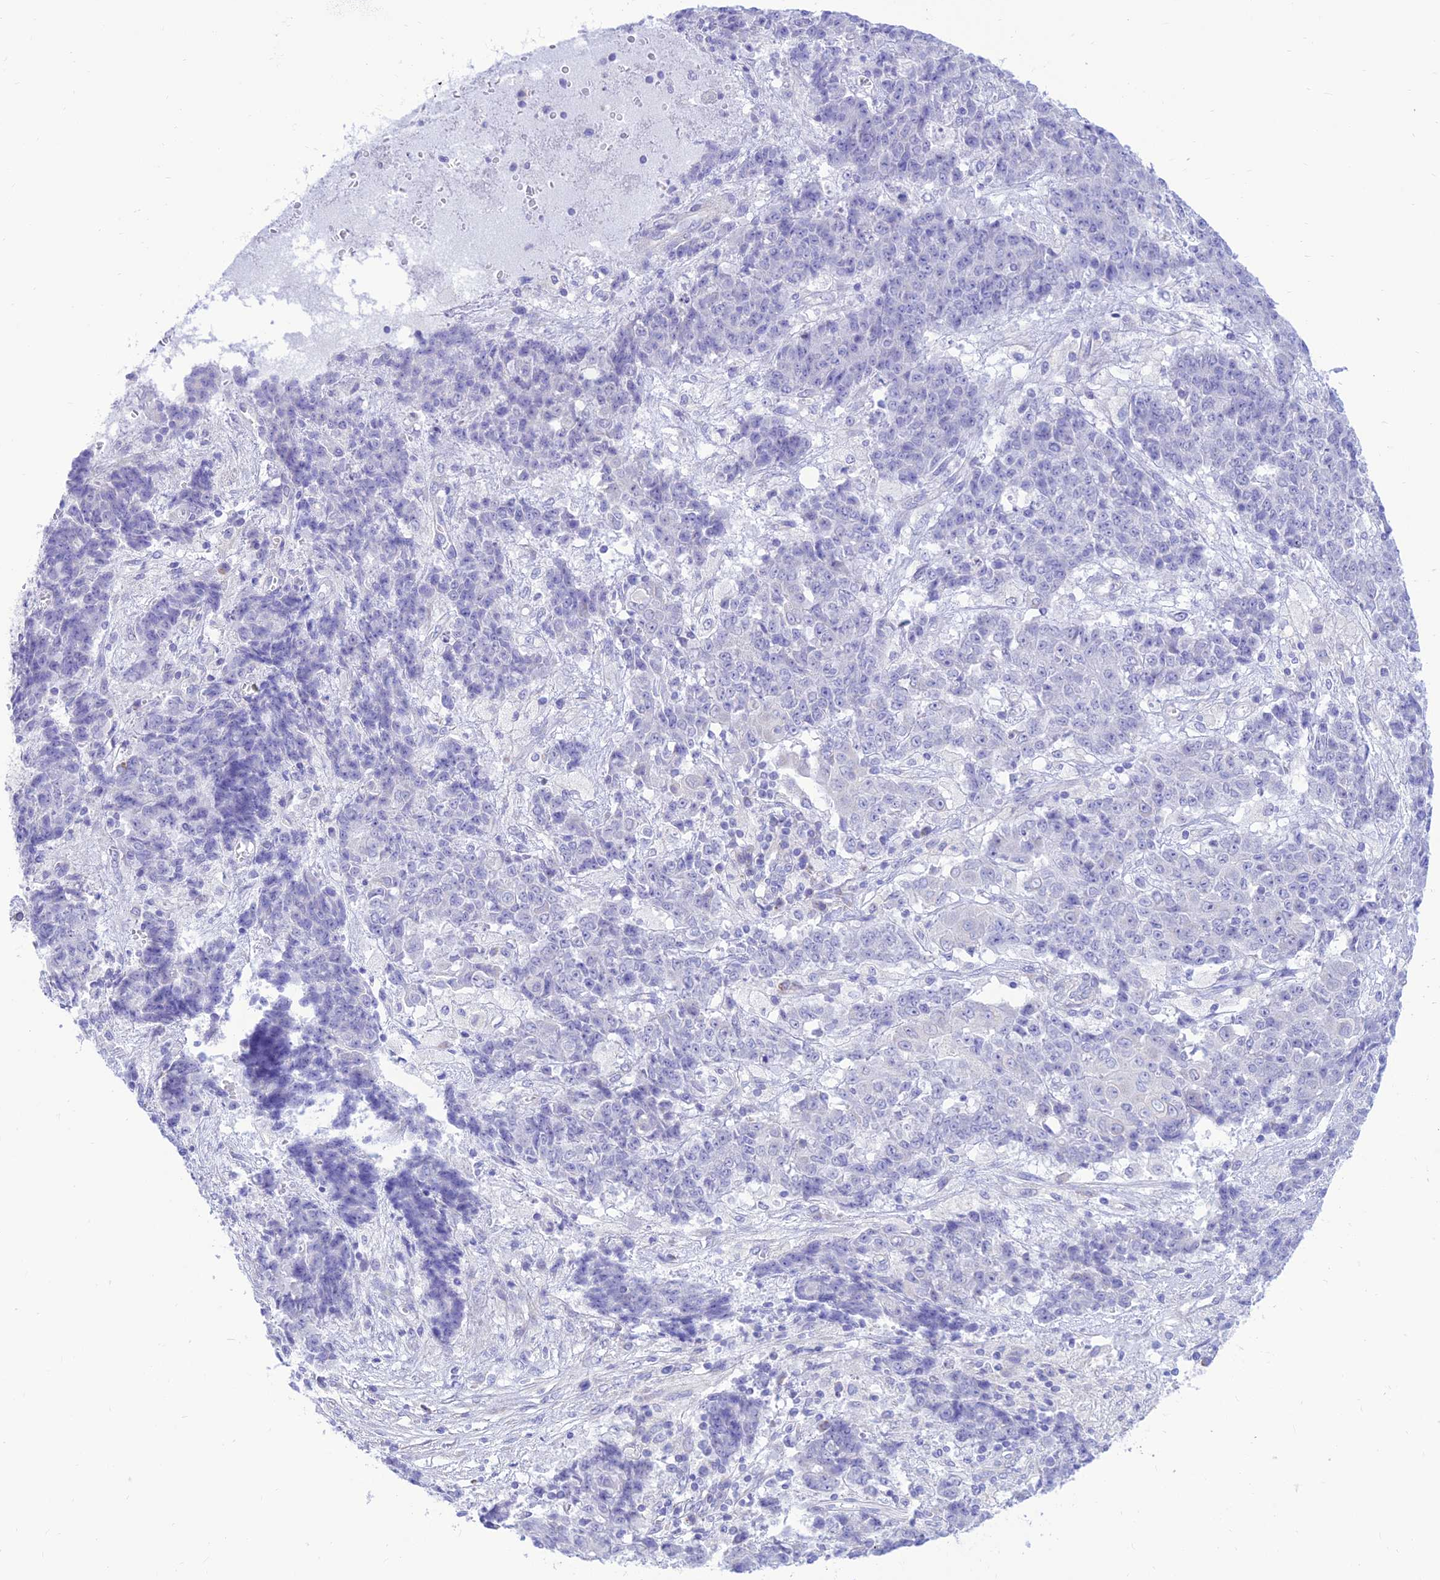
{"staining": {"intensity": "negative", "quantity": "none", "location": "none"}, "tissue": "ovarian cancer", "cell_type": "Tumor cells", "image_type": "cancer", "snomed": [{"axis": "morphology", "description": "Carcinoma, endometroid"}, {"axis": "topography", "description": "Ovary"}], "caption": "Micrograph shows no protein expression in tumor cells of ovarian cancer (endometroid carcinoma) tissue. (DAB (3,3'-diaminobenzidine) immunohistochemistry (IHC) with hematoxylin counter stain).", "gene": "FAM186B", "patient": {"sex": "female", "age": 42}}